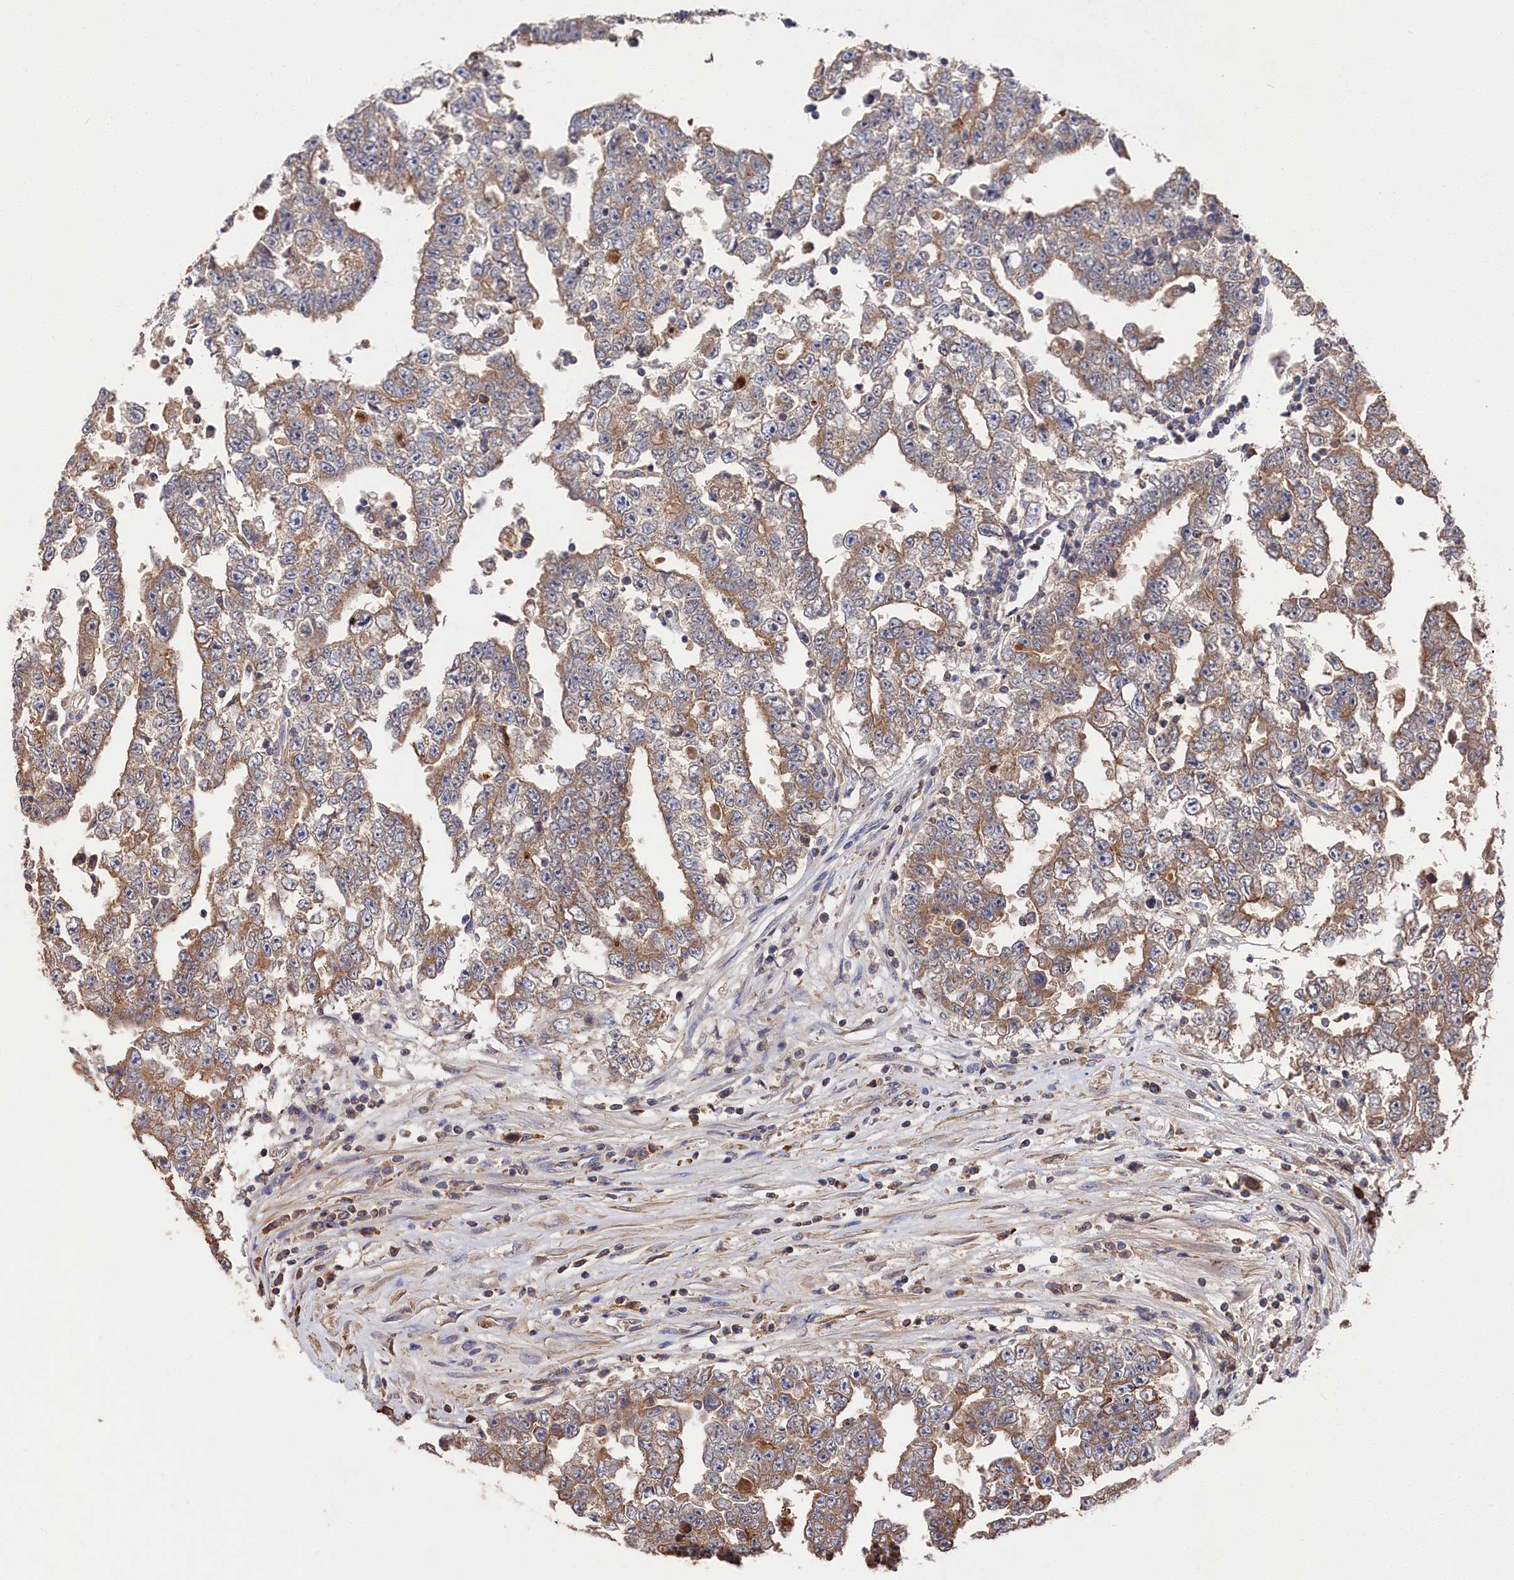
{"staining": {"intensity": "moderate", "quantity": ">75%", "location": "cytoplasmic/membranous"}, "tissue": "testis cancer", "cell_type": "Tumor cells", "image_type": "cancer", "snomed": [{"axis": "morphology", "description": "Carcinoma, Embryonal, NOS"}, {"axis": "topography", "description": "Testis"}], "caption": "A micrograph of human testis cancer stained for a protein displays moderate cytoplasmic/membranous brown staining in tumor cells.", "gene": "DHRS11", "patient": {"sex": "male", "age": 25}}